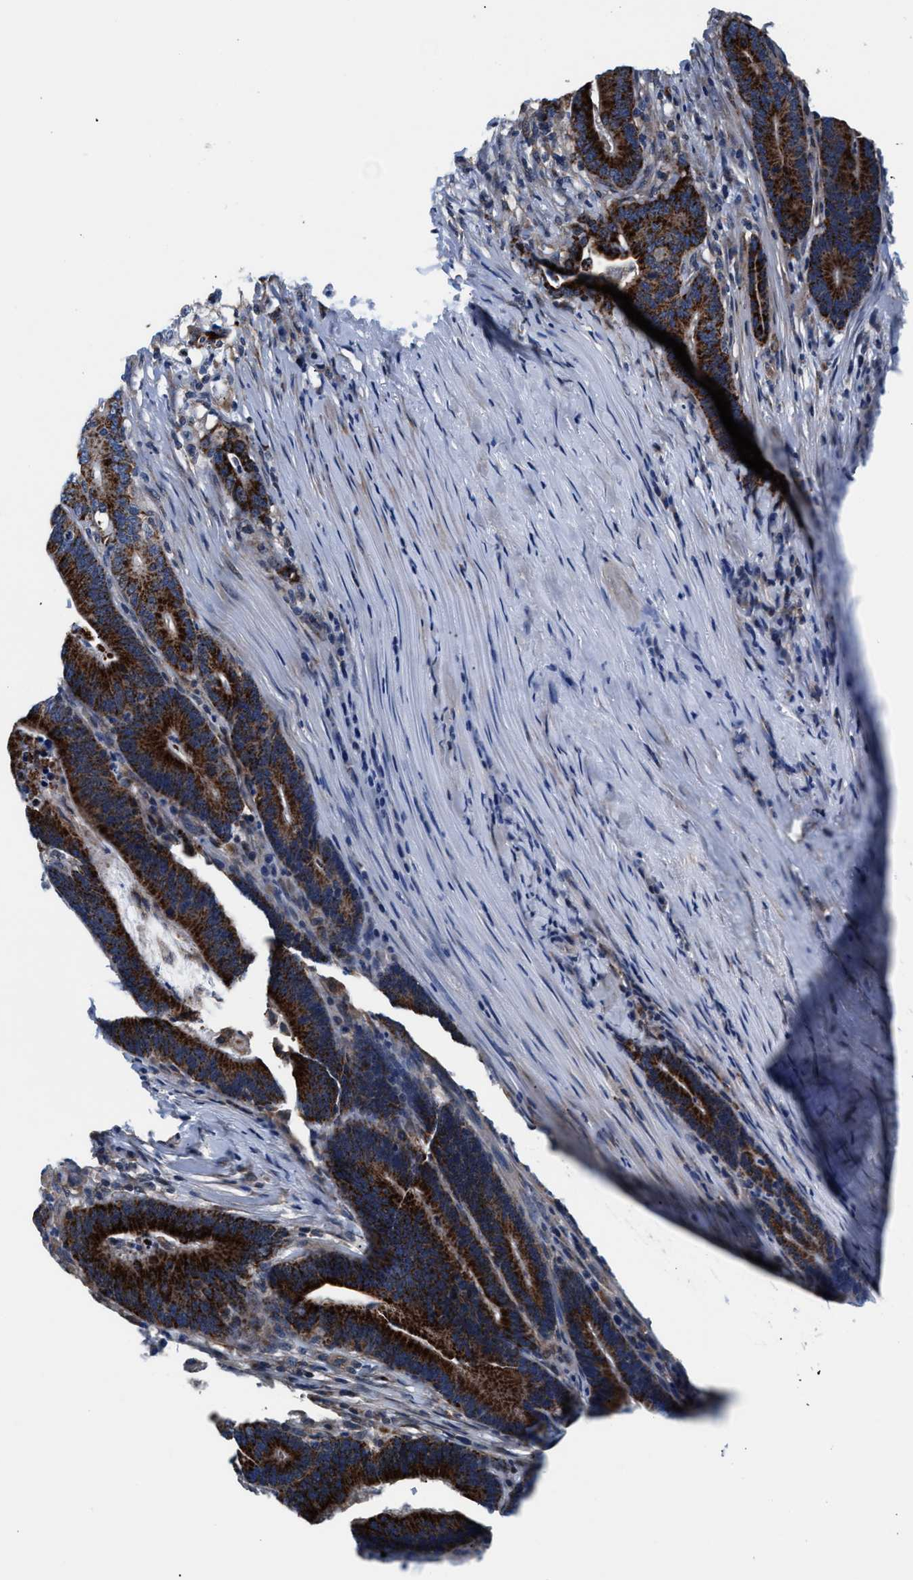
{"staining": {"intensity": "strong", "quantity": ">75%", "location": "cytoplasmic/membranous"}, "tissue": "colorectal cancer", "cell_type": "Tumor cells", "image_type": "cancer", "snomed": [{"axis": "morphology", "description": "Adenocarcinoma, NOS"}, {"axis": "topography", "description": "Colon"}], "caption": "Brown immunohistochemical staining in colorectal adenocarcinoma demonstrates strong cytoplasmic/membranous expression in about >75% of tumor cells. The staining is performed using DAB brown chromogen to label protein expression. The nuclei are counter-stained blue using hematoxylin.", "gene": "NKTR", "patient": {"sex": "female", "age": 66}}